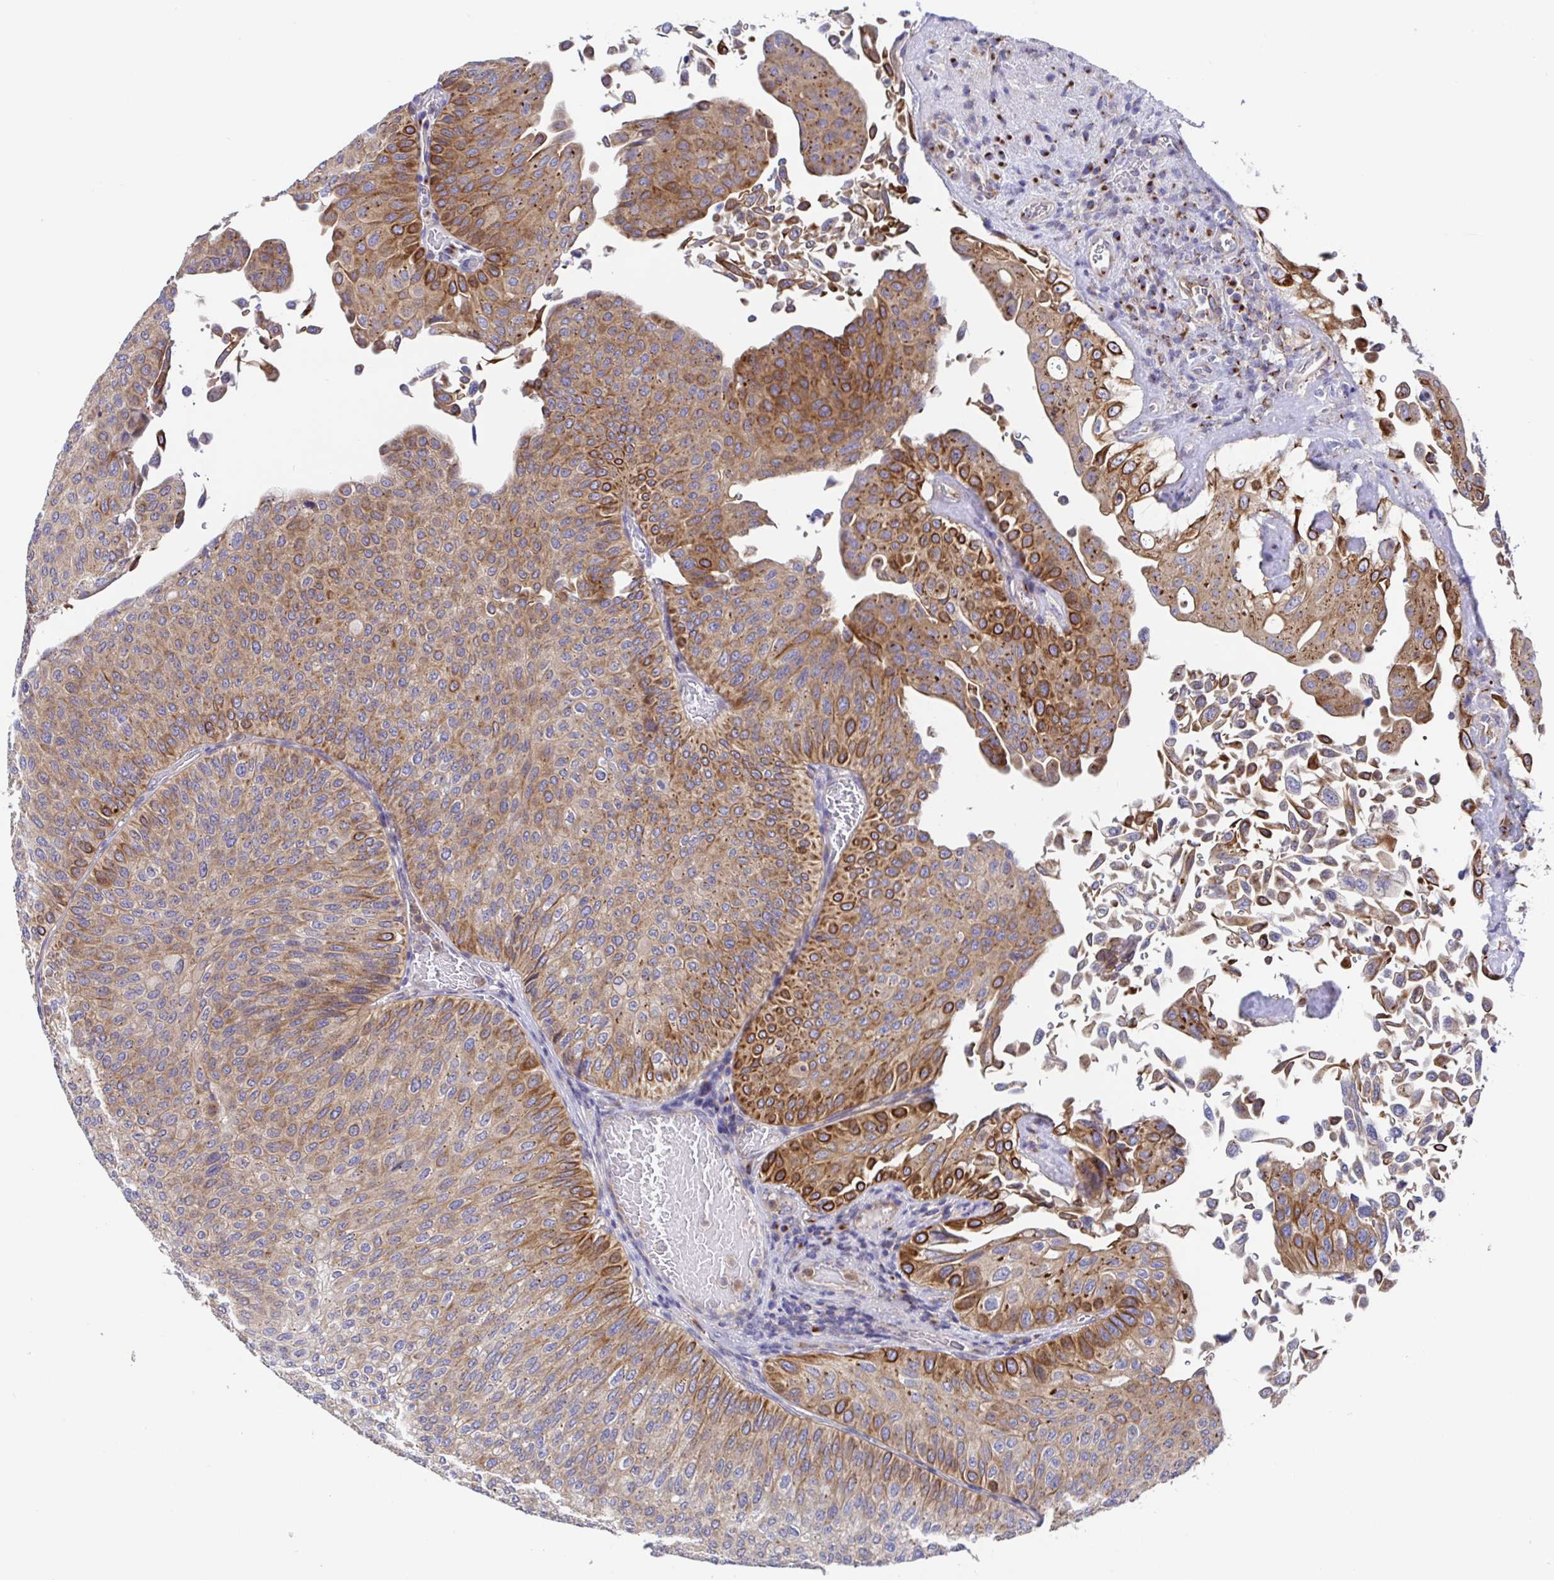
{"staining": {"intensity": "strong", "quantity": "25%-75%", "location": "cytoplasmic/membranous"}, "tissue": "urothelial cancer", "cell_type": "Tumor cells", "image_type": "cancer", "snomed": [{"axis": "morphology", "description": "Urothelial carcinoma, NOS"}, {"axis": "topography", "description": "Urinary bladder"}], "caption": "Urothelial cancer was stained to show a protein in brown. There is high levels of strong cytoplasmic/membranous positivity in approximately 25%-75% of tumor cells. The protein is stained brown, and the nuclei are stained in blue (DAB (3,3'-diaminobenzidine) IHC with brightfield microscopy, high magnification).", "gene": "GOLGA1", "patient": {"sex": "male", "age": 59}}